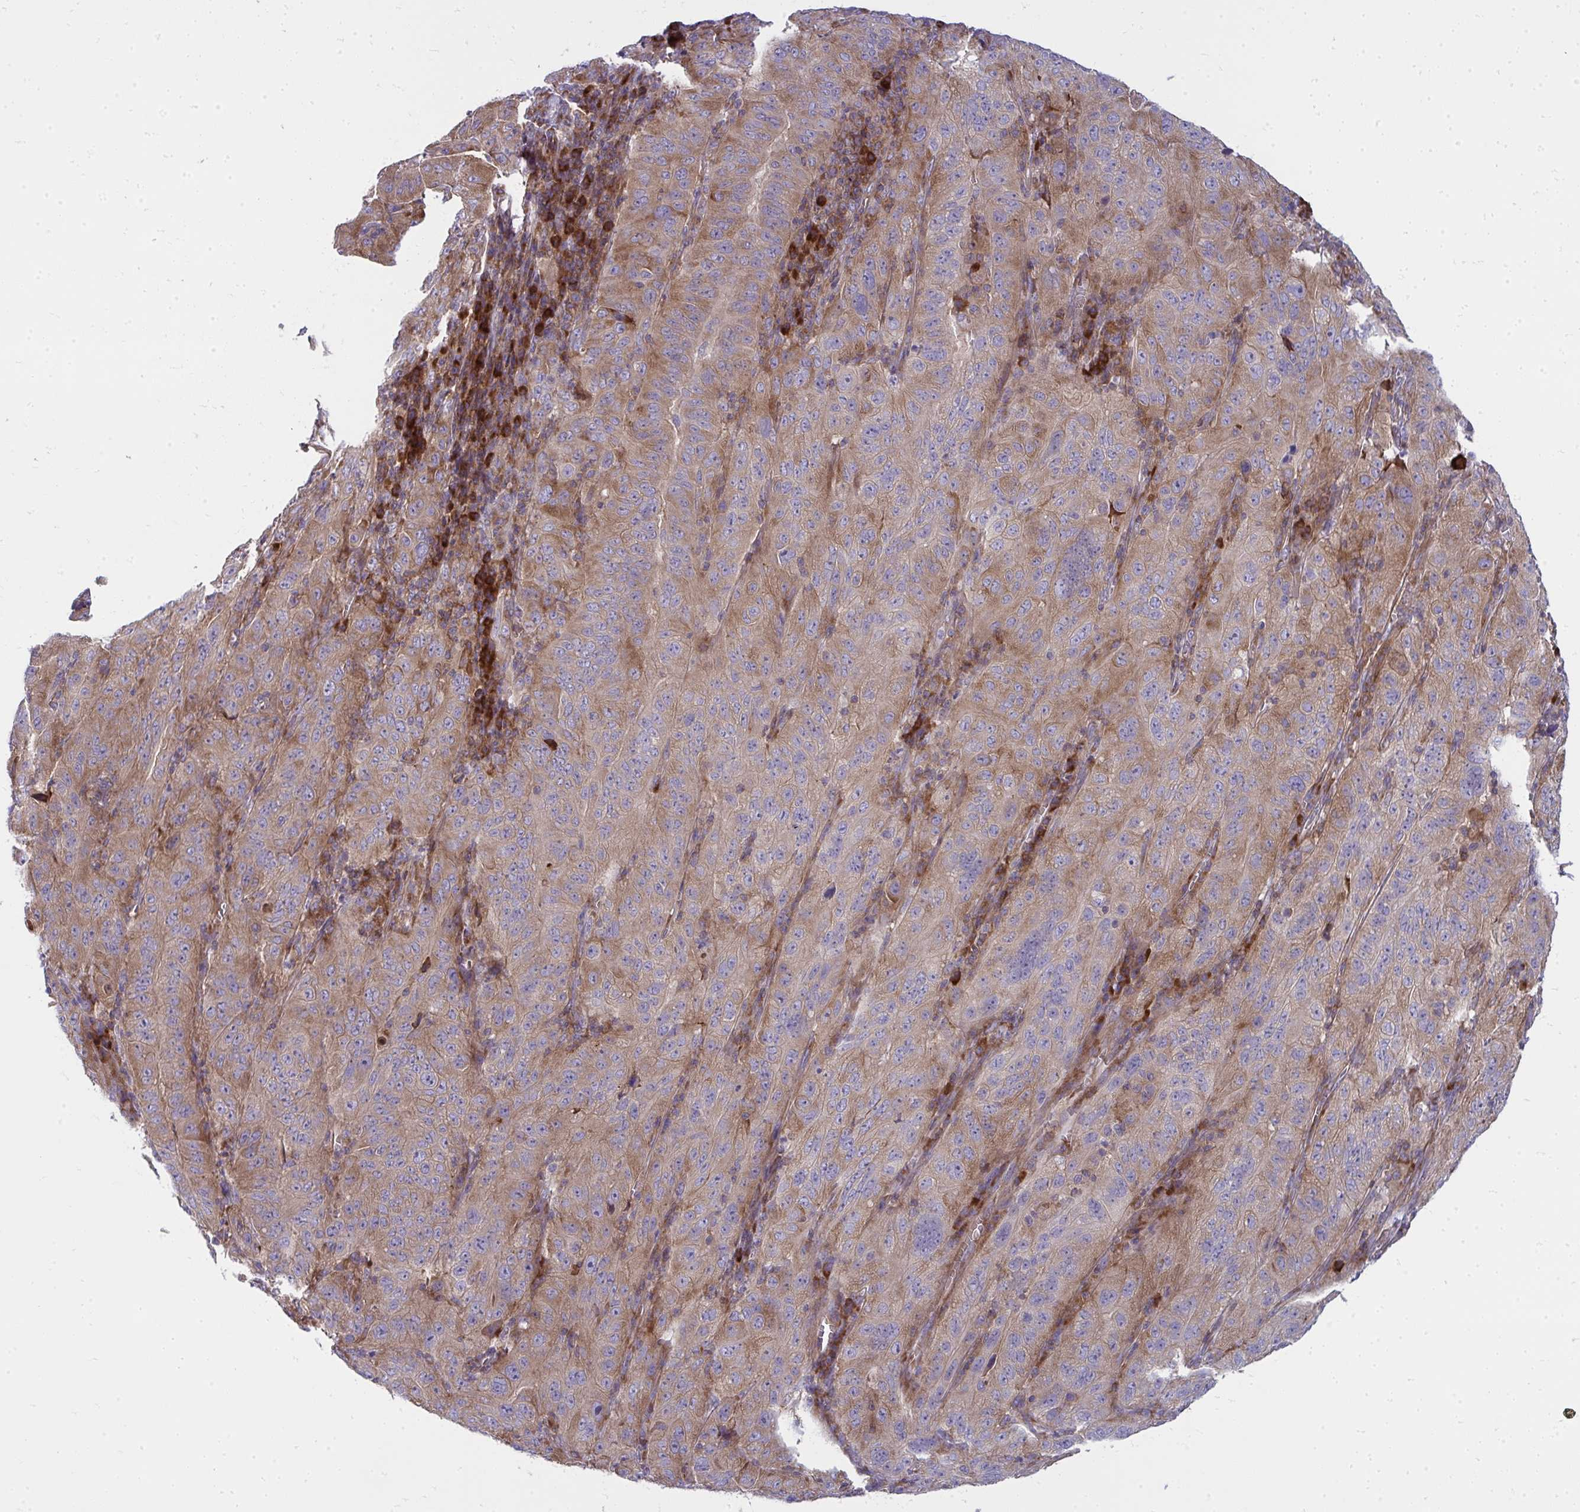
{"staining": {"intensity": "moderate", "quantity": ">75%", "location": "cytoplasmic/membranous"}, "tissue": "pancreatic cancer", "cell_type": "Tumor cells", "image_type": "cancer", "snomed": [{"axis": "morphology", "description": "Adenocarcinoma, NOS"}, {"axis": "topography", "description": "Pancreas"}], "caption": "Protein staining of pancreatic cancer (adenocarcinoma) tissue exhibits moderate cytoplasmic/membranous staining in about >75% of tumor cells. Using DAB (3,3'-diaminobenzidine) (brown) and hematoxylin (blue) stains, captured at high magnification using brightfield microscopy.", "gene": "GFPT2", "patient": {"sex": "male", "age": 63}}